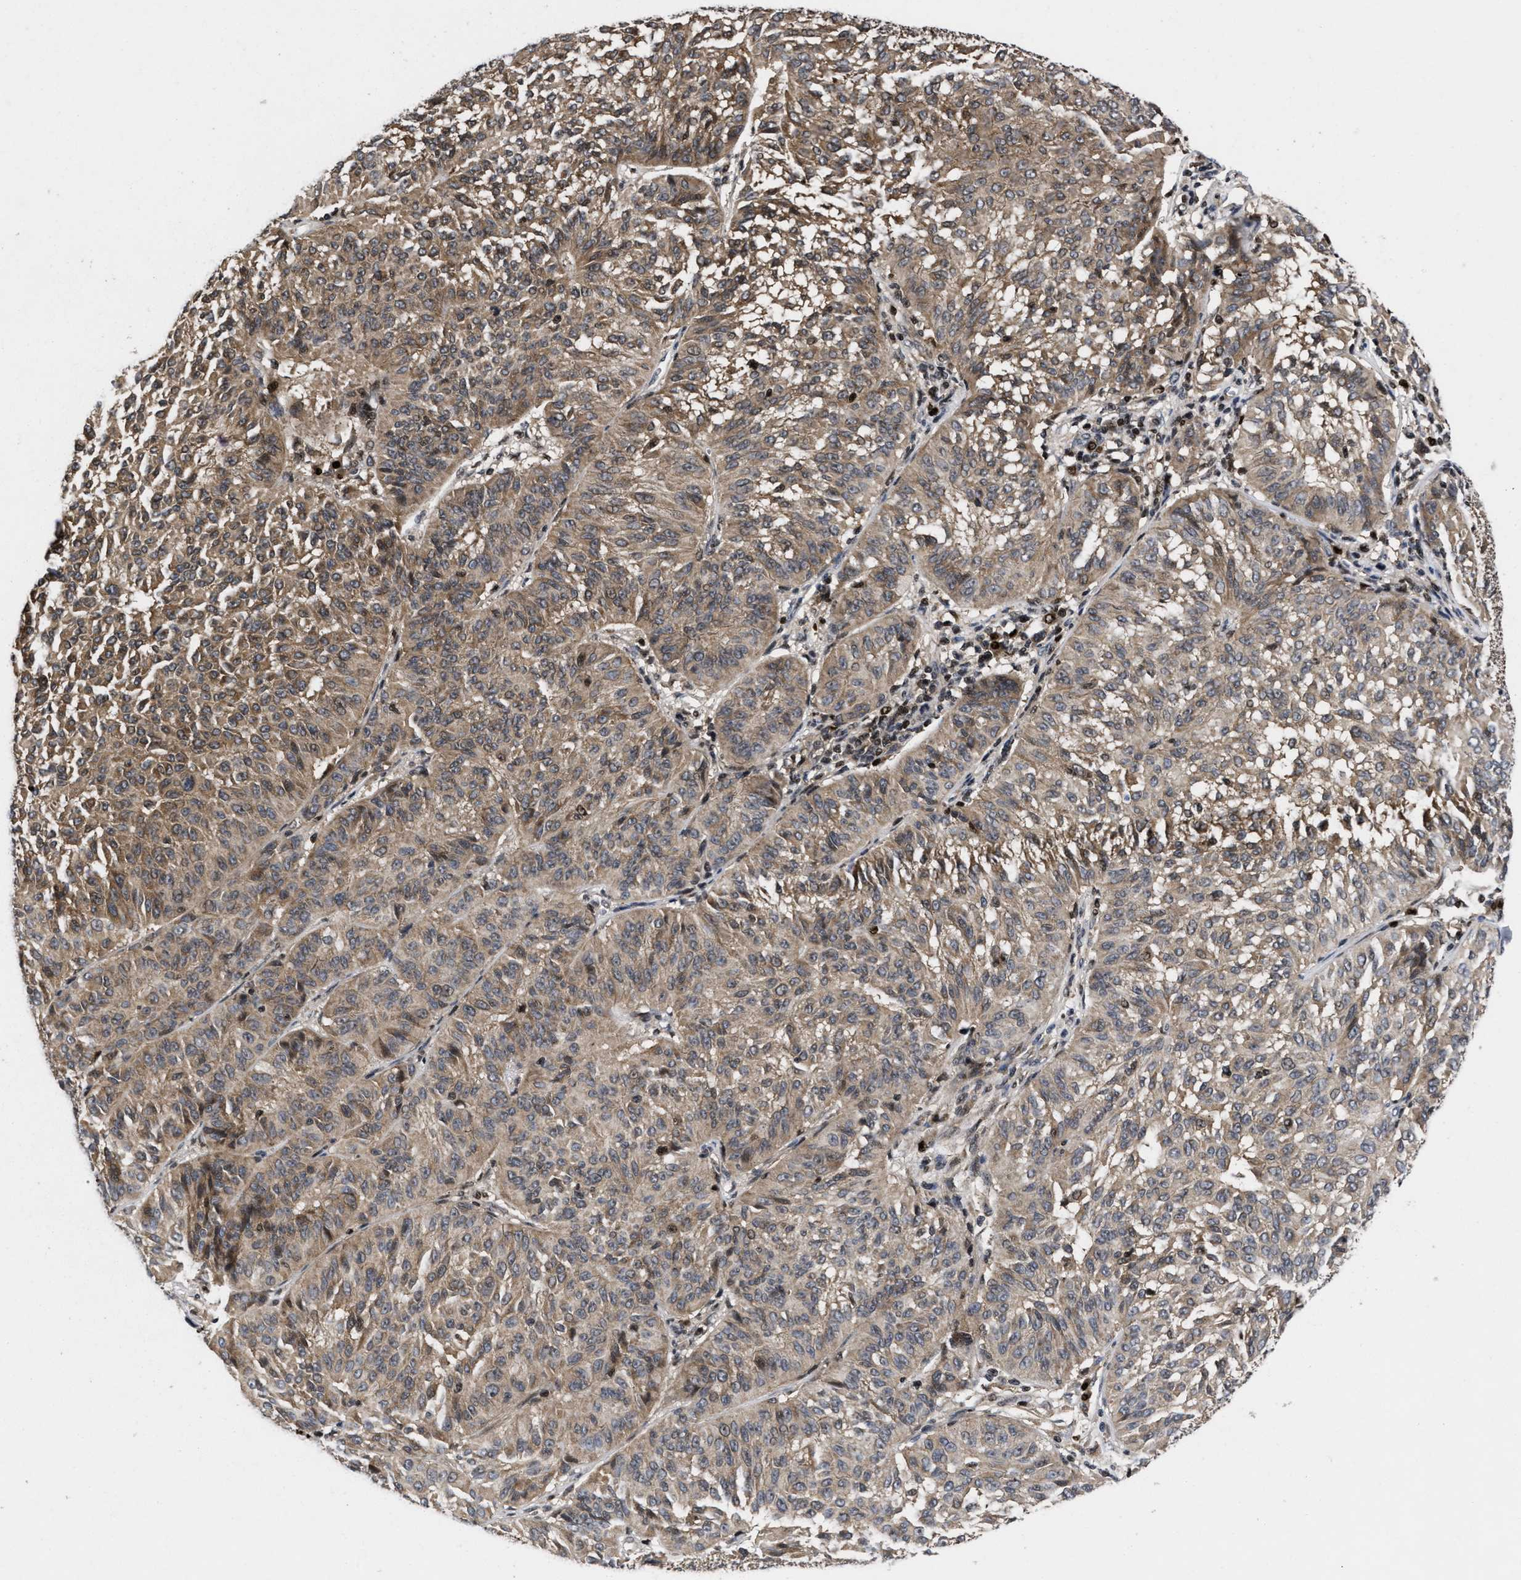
{"staining": {"intensity": "weak", "quantity": ">75%", "location": "cytoplasmic/membranous"}, "tissue": "melanoma", "cell_type": "Tumor cells", "image_type": "cancer", "snomed": [{"axis": "morphology", "description": "Malignant melanoma, NOS"}, {"axis": "topography", "description": "Skin"}], "caption": "Human malignant melanoma stained for a protein (brown) demonstrates weak cytoplasmic/membranous positive expression in about >75% of tumor cells.", "gene": "FAM200A", "patient": {"sex": "female", "age": 72}}